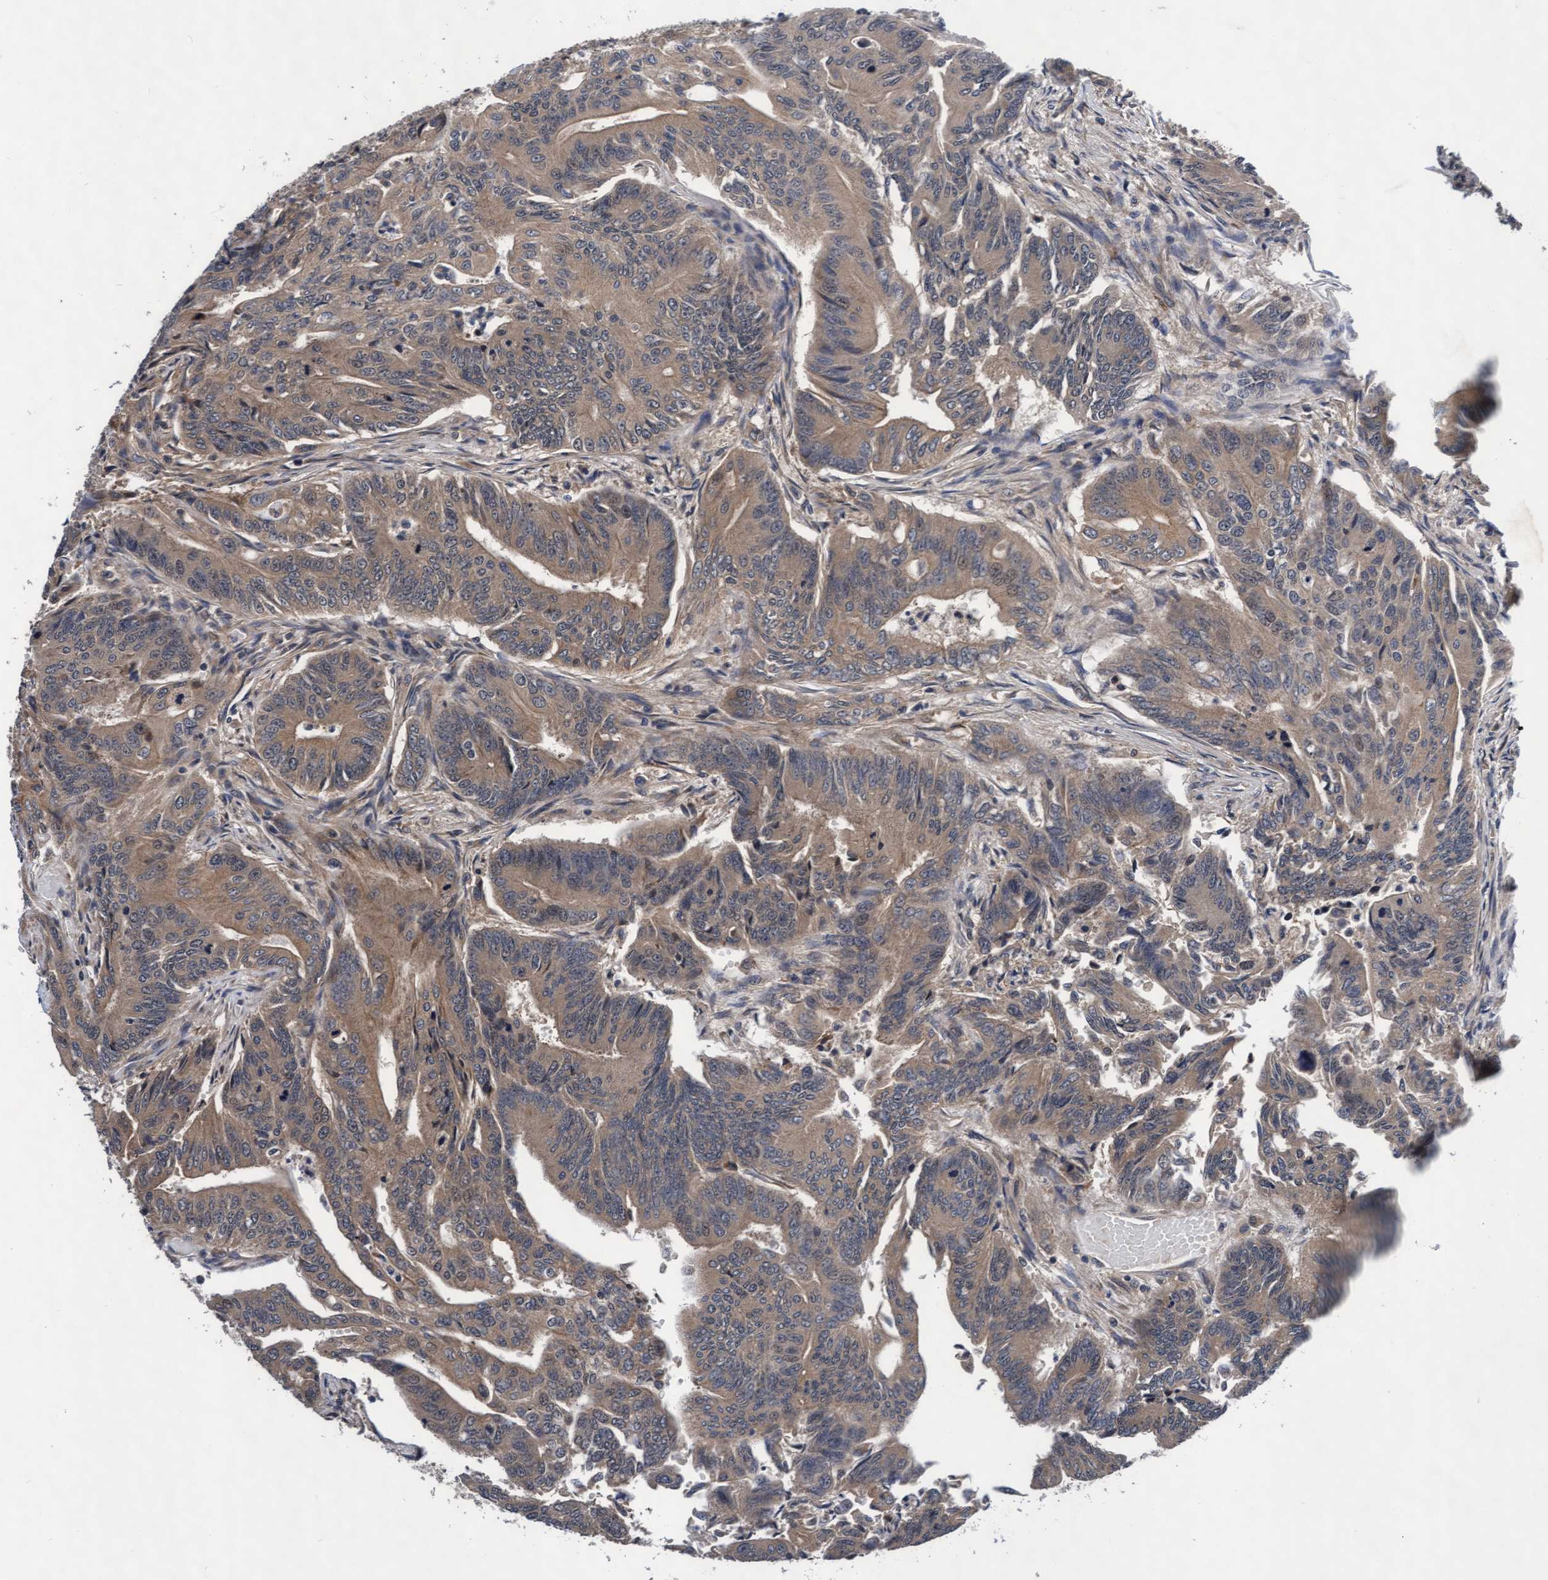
{"staining": {"intensity": "weak", "quantity": ">75%", "location": "cytoplasmic/membranous"}, "tissue": "colorectal cancer", "cell_type": "Tumor cells", "image_type": "cancer", "snomed": [{"axis": "morphology", "description": "Adenoma, NOS"}, {"axis": "morphology", "description": "Adenocarcinoma, NOS"}, {"axis": "topography", "description": "Colon"}], "caption": "Weak cytoplasmic/membranous staining is identified in about >75% of tumor cells in colorectal cancer (adenoma). The protein is shown in brown color, while the nuclei are stained blue.", "gene": "EFCAB13", "patient": {"sex": "male", "age": 79}}